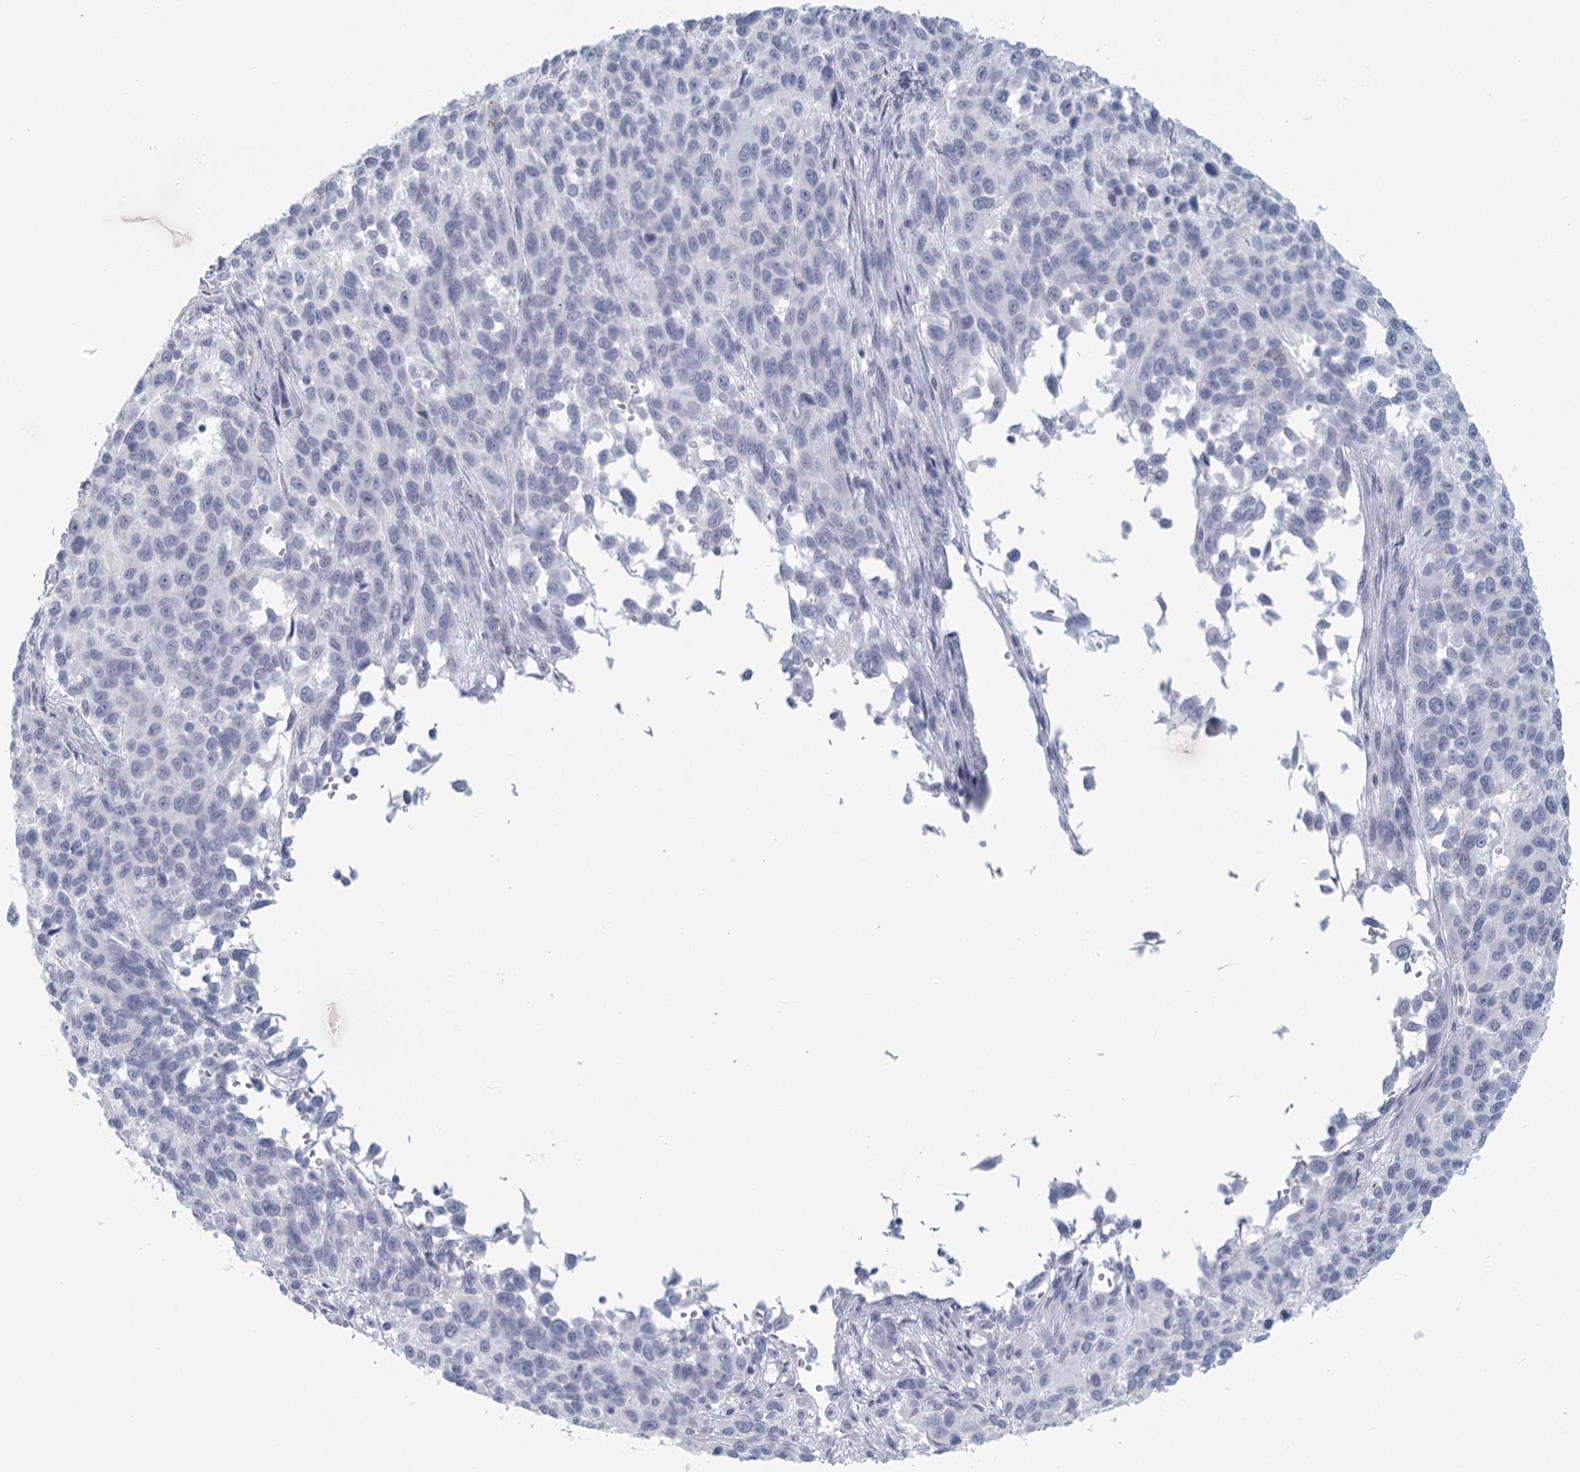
{"staining": {"intensity": "negative", "quantity": "none", "location": "none"}, "tissue": "melanoma", "cell_type": "Tumor cells", "image_type": "cancer", "snomed": [{"axis": "morphology", "description": "Malignant melanoma, Metastatic site"}, {"axis": "topography", "description": "Lymph node"}], "caption": "A high-resolution histopathology image shows immunohistochemistry staining of melanoma, which exhibits no significant positivity in tumor cells.", "gene": "WNT8B", "patient": {"sex": "male", "age": 61}}